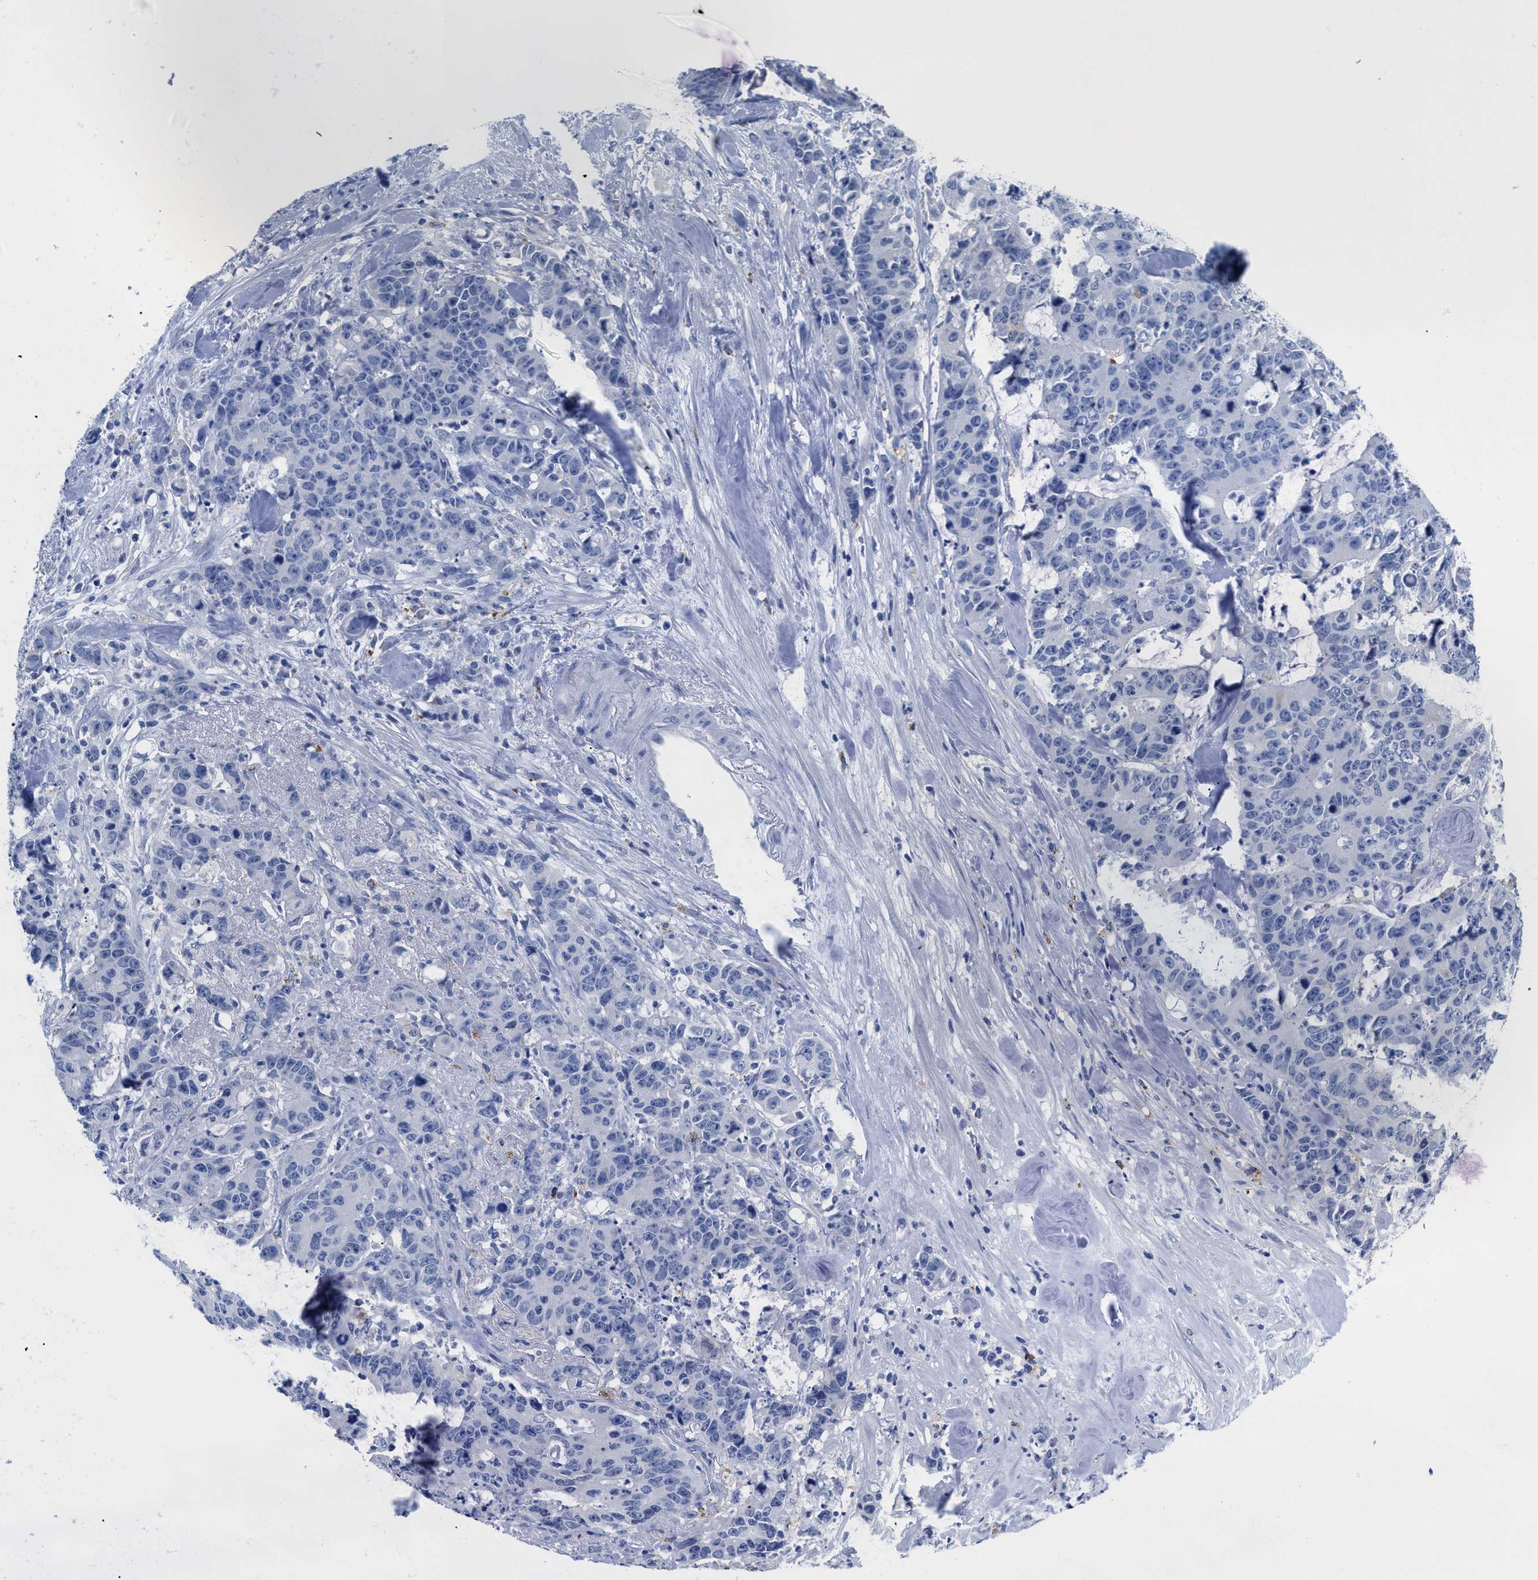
{"staining": {"intensity": "negative", "quantity": "none", "location": "none"}, "tissue": "colorectal cancer", "cell_type": "Tumor cells", "image_type": "cancer", "snomed": [{"axis": "morphology", "description": "Adenocarcinoma, NOS"}, {"axis": "topography", "description": "Colon"}], "caption": "IHC of human colorectal cancer demonstrates no expression in tumor cells.", "gene": "APOBEC2", "patient": {"sex": "female", "age": 86}}